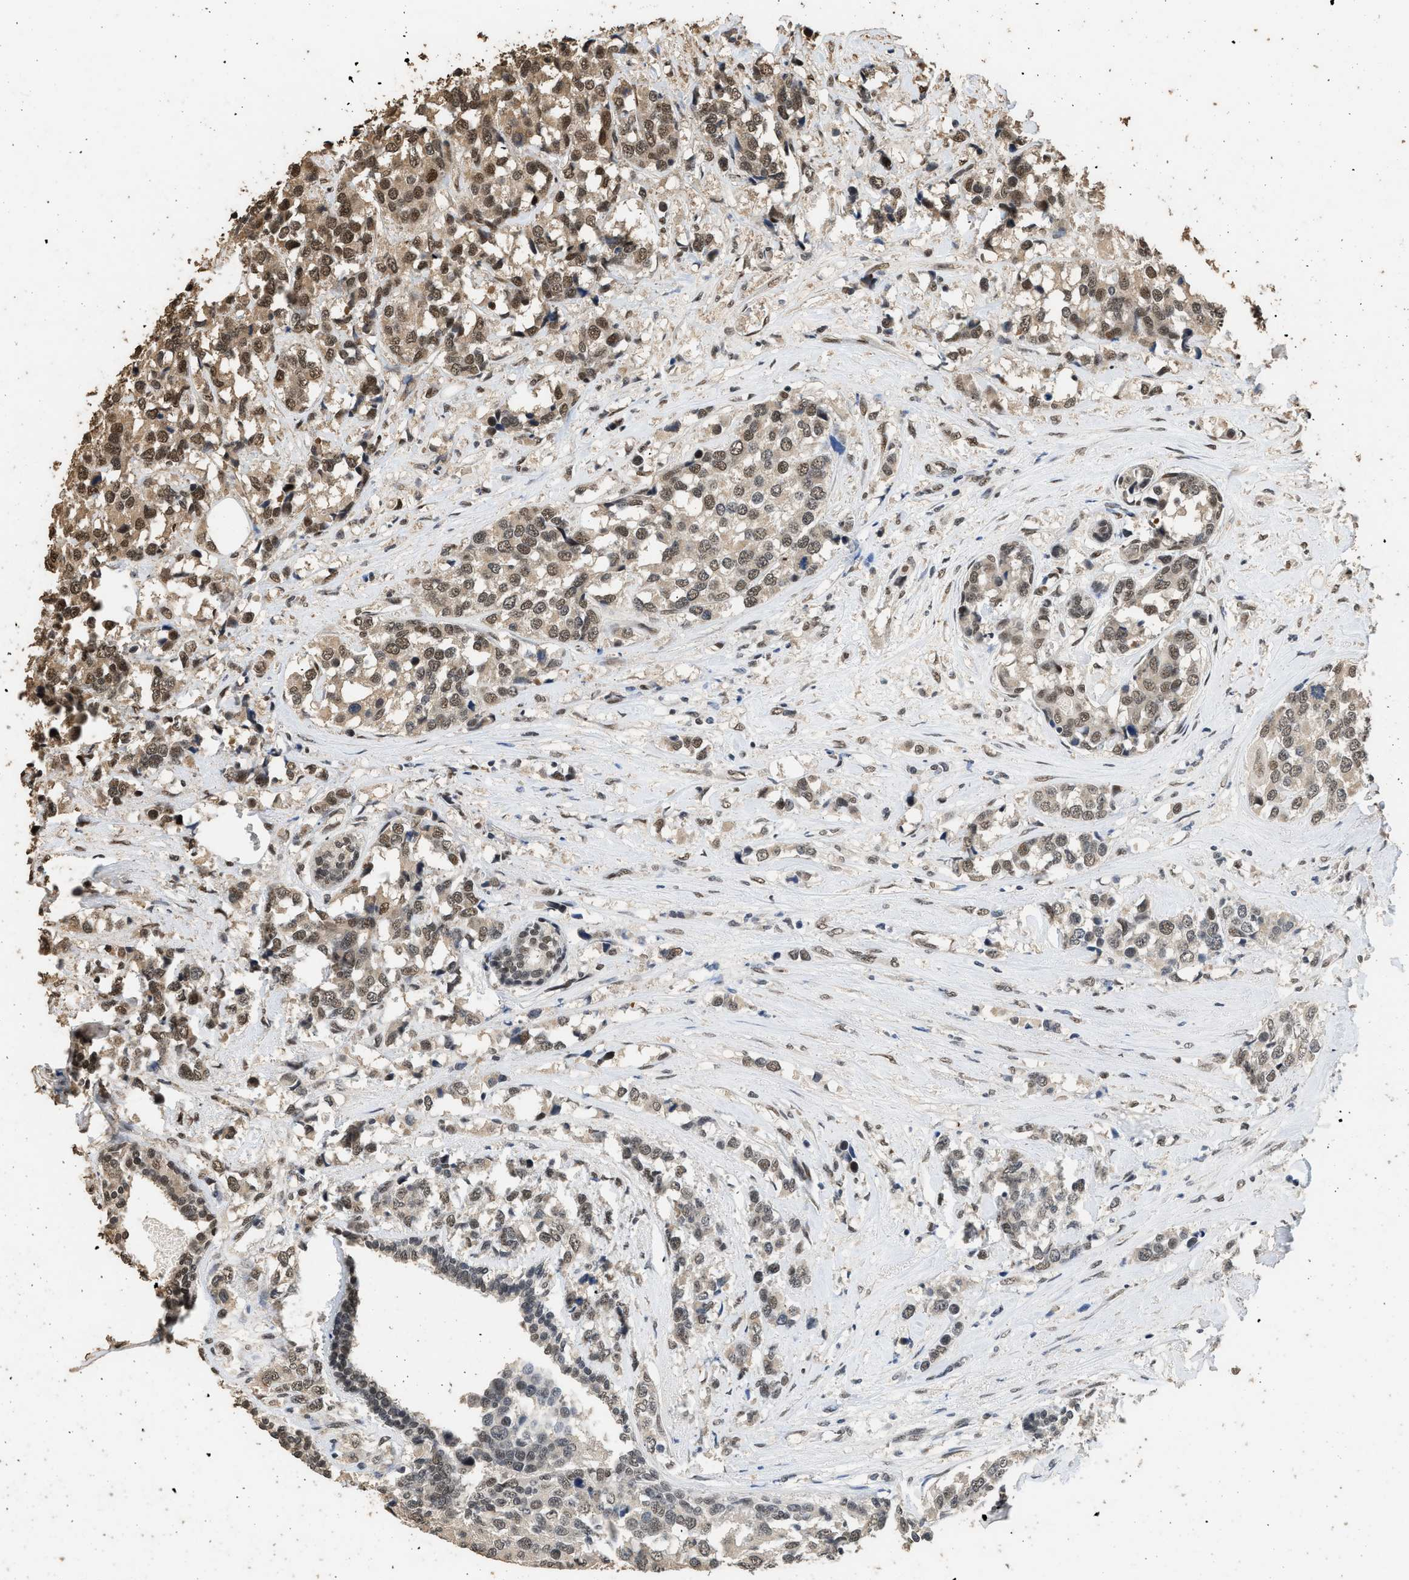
{"staining": {"intensity": "moderate", "quantity": ">75%", "location": "nuclear"}, "tissue": "breast cancer", "cell_type": "Tumor cells", "image_type": "cancer", "snomed": [{"axis": "morphology", "description": "Lobular carcinoma"}, {"axis": "topography", "description": "Breast"}], "caption": "Brown immunohistochemical staining in human breast lobular carcinoma exhibits moderate nuclear staining in approximately >75% of tumor cells.", "gene": "PPP4R3B", "patient": {"sex": "female", "age": 59}}